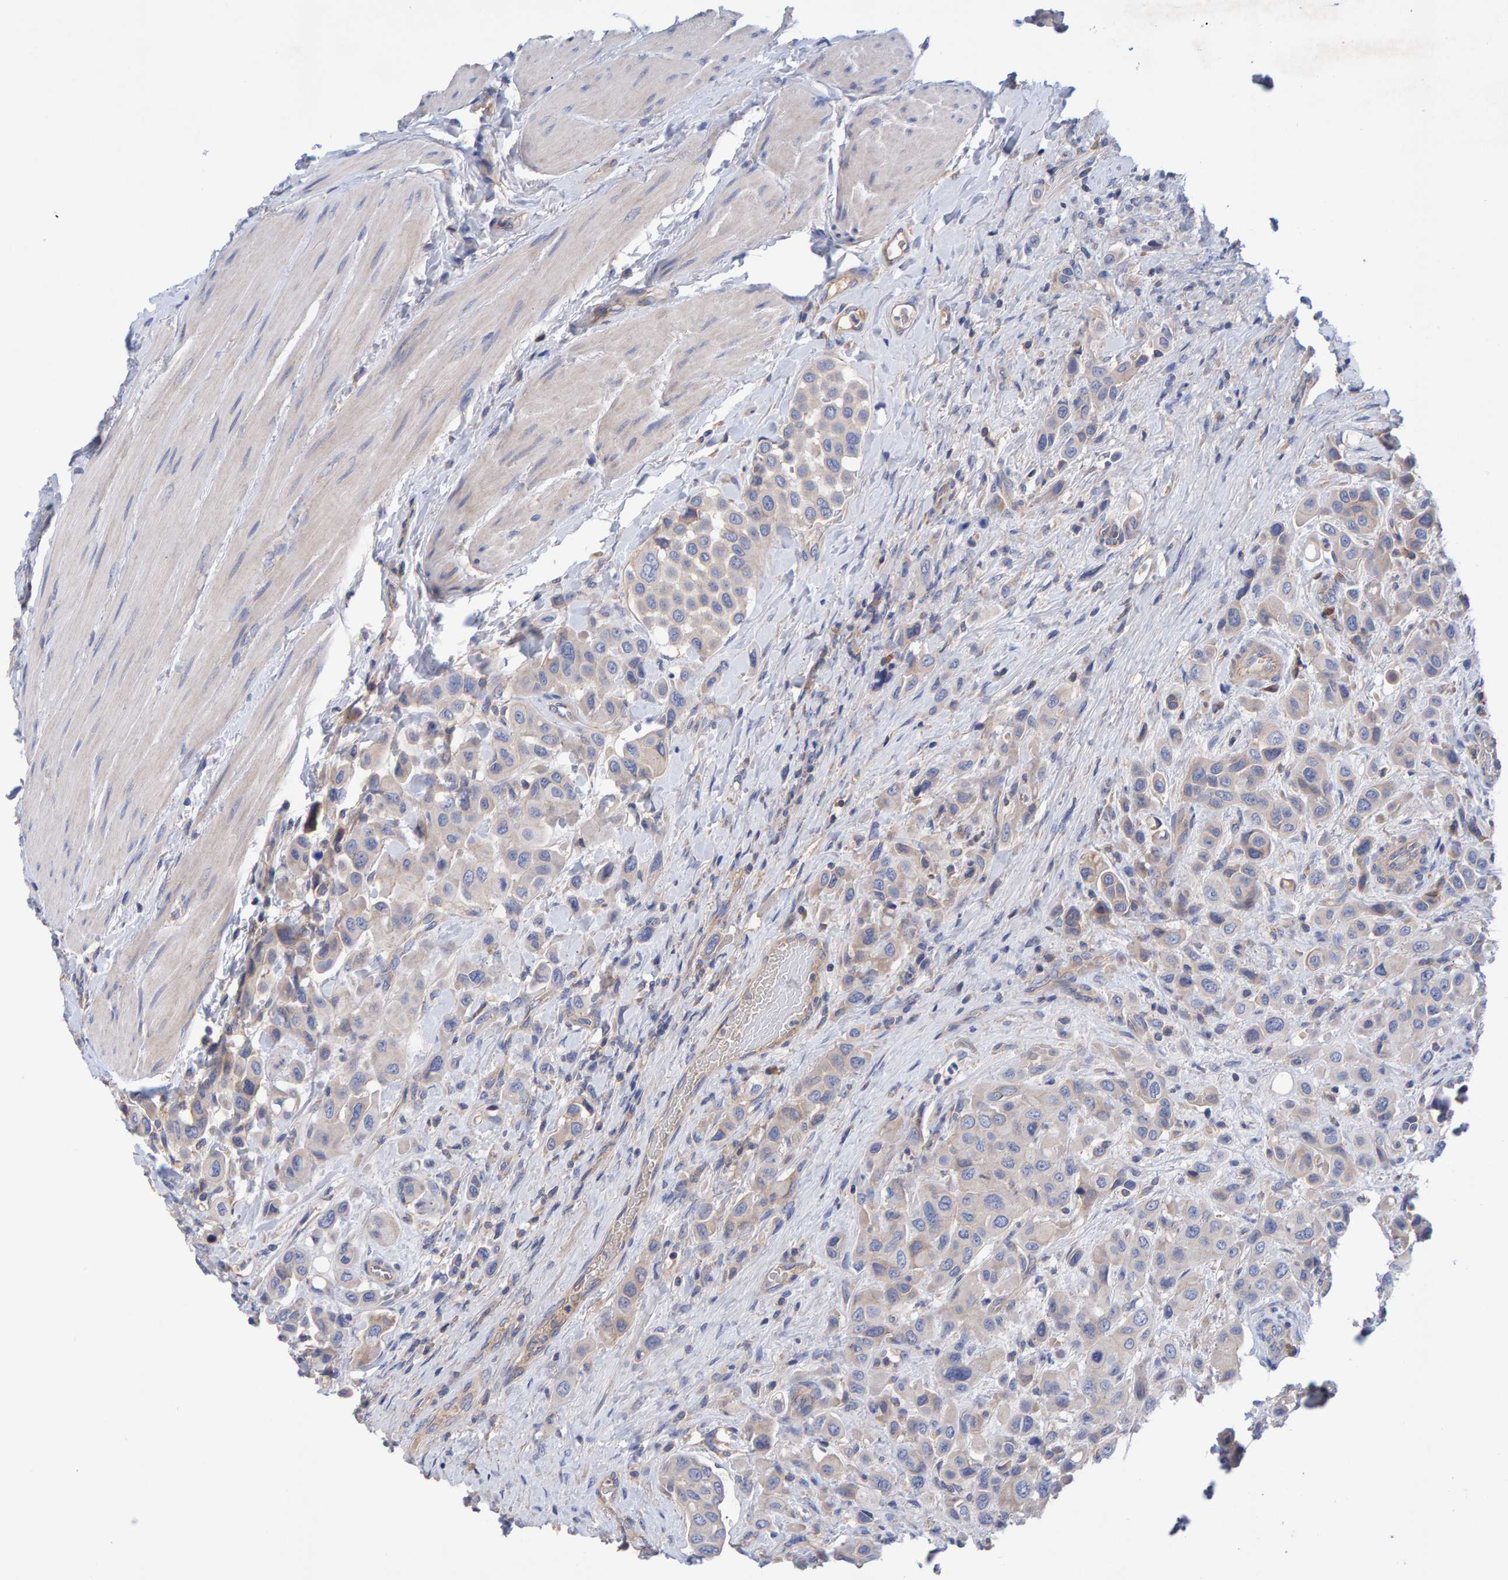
{"staining": {"intensity": "negative", "quantity": "none", "location": "none"}, "tissue": "urothelial cancer", "cell_type": "Tumor cells", "image_type": "cancer", "snomed": [{"axis": "morphology", "description": "Urothelial carcinoma, High grade"}, {"axis": "topography", "description": "Urinary bladder"}], "caption": "Protein analysis of high-grade urothelial carcinoma shows no significant staining in tumor cells.", "gene": "EFR3A", "patient": {"sex": "male", "age": 50}}